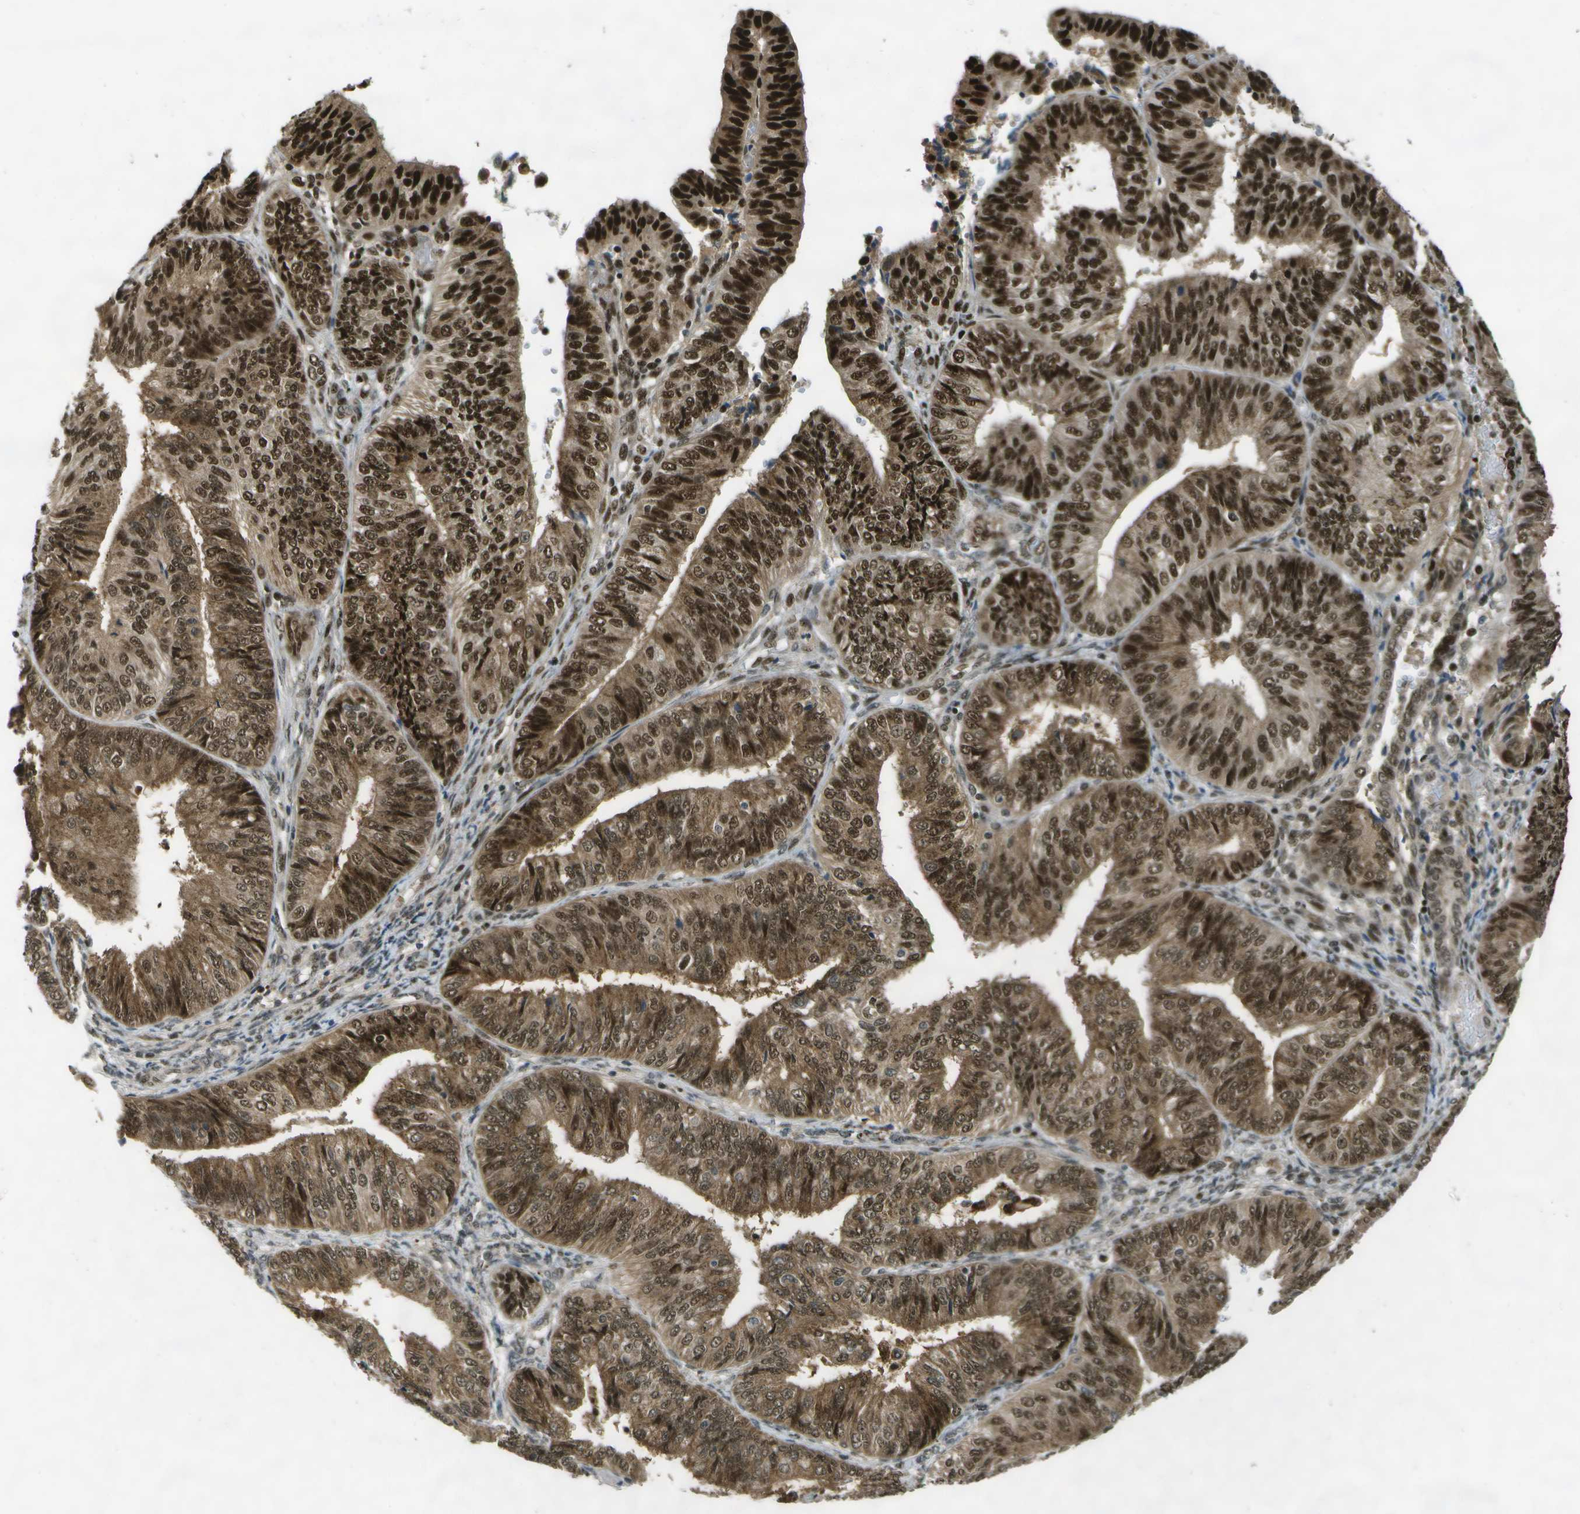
{"staining": {"intensity": "strong", "quantity": ">75%", "location": "cytoplasmic/membranous,nuclear"}, "tissue": "endometrial cancer", "cell_type": "Tumor cells", "image_type": "cancer", "snomed": [{"axis": "morphology", "description": "Adenocarcinoma, NOS"}, {"axis": "topography", "description": "Endometrium"}], "caption": "Immunohistochemistry (IHC) (DAB (3,3'-diaminobenzidine)) staining of human endometrial cancer (adenocarcinoma) demonstrates strong cytoplasmic/membranous and nuclear protein positivity in approximately >75% of tumor cells.", "gene": "GANC", "patient": {"sex": "female", "age": 58}}